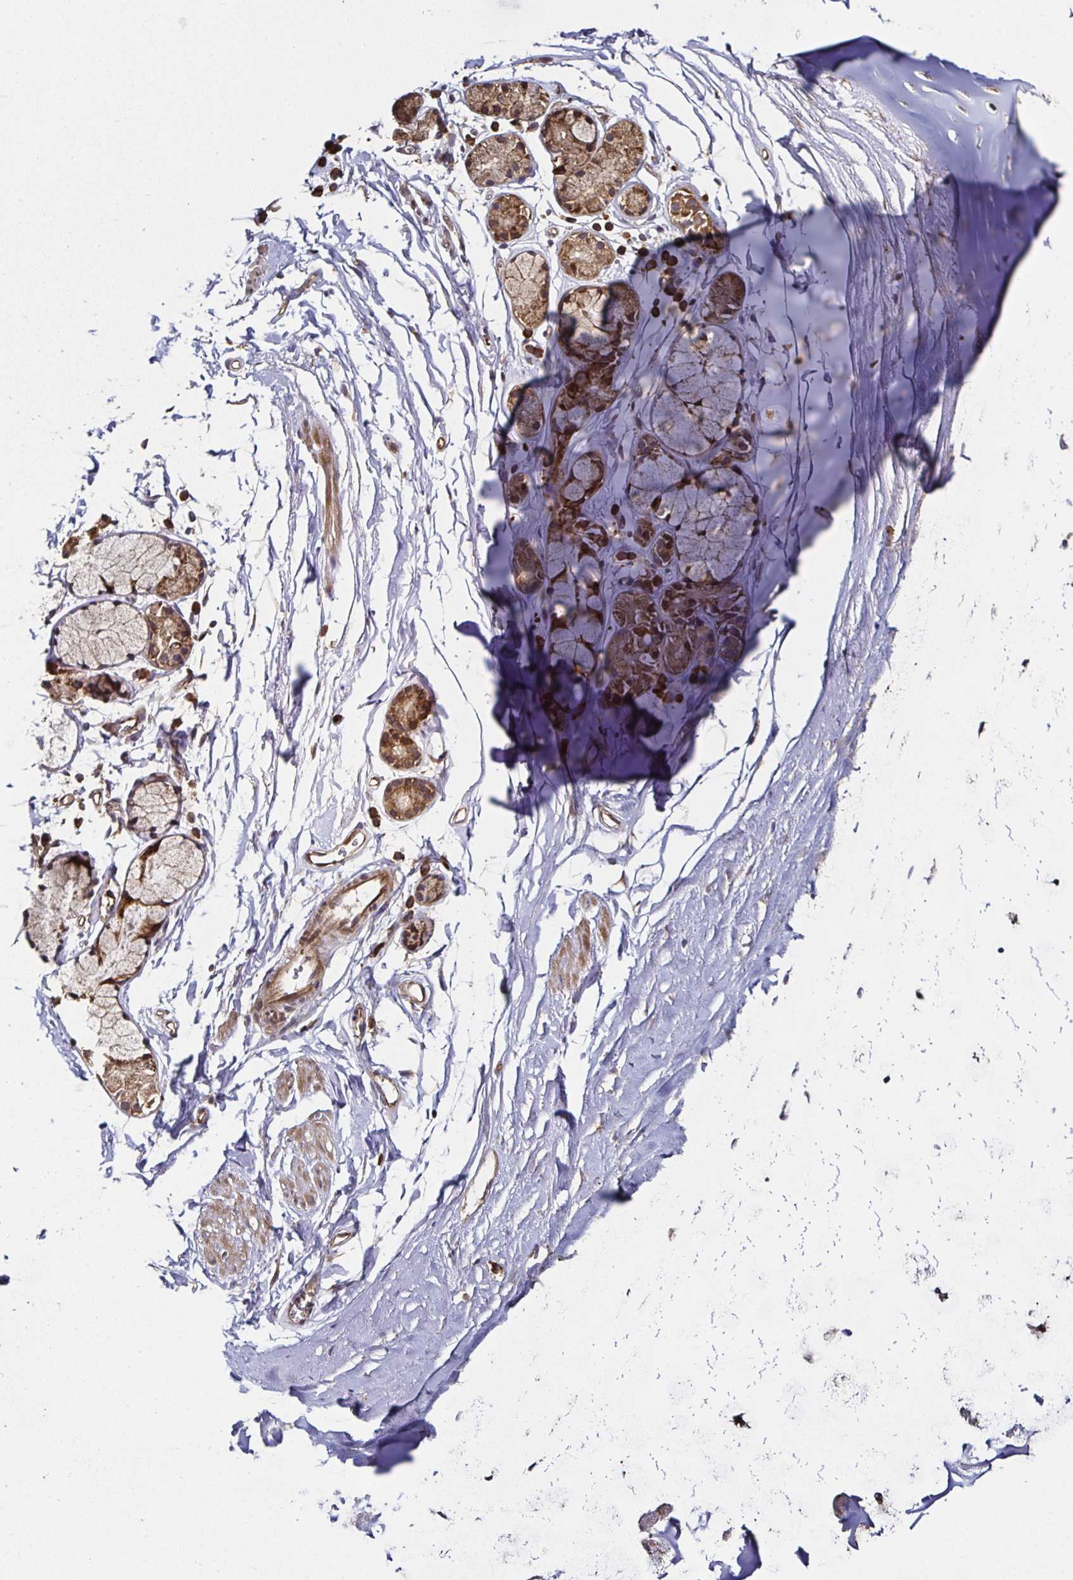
{"staining": {"intensity": "weak", "quantity": "<25%", "location": "cytoplasmic/membranous"}, "tissue": "adipose tissue", "cell_type": "Adipocytes", "image_type": "normal", "snomed": [{"axis": "morphology", "description": "Normal tissue, NOS"}, {"axis": "topography", "description": "Cartilage tissue"}, {"axis": "topography", "description": "Bronchus"}, {"axis": "topography", "description": "Peripheral nerve tissue"}], "caption": "High power microscopy histopathology image of an immunohistochemistry photomicrograph of normal adipose tissue, revealing no significant positivity in adipocytes.", "gene": "MLST8", "patient": {"sex": "female", "age": 59}}